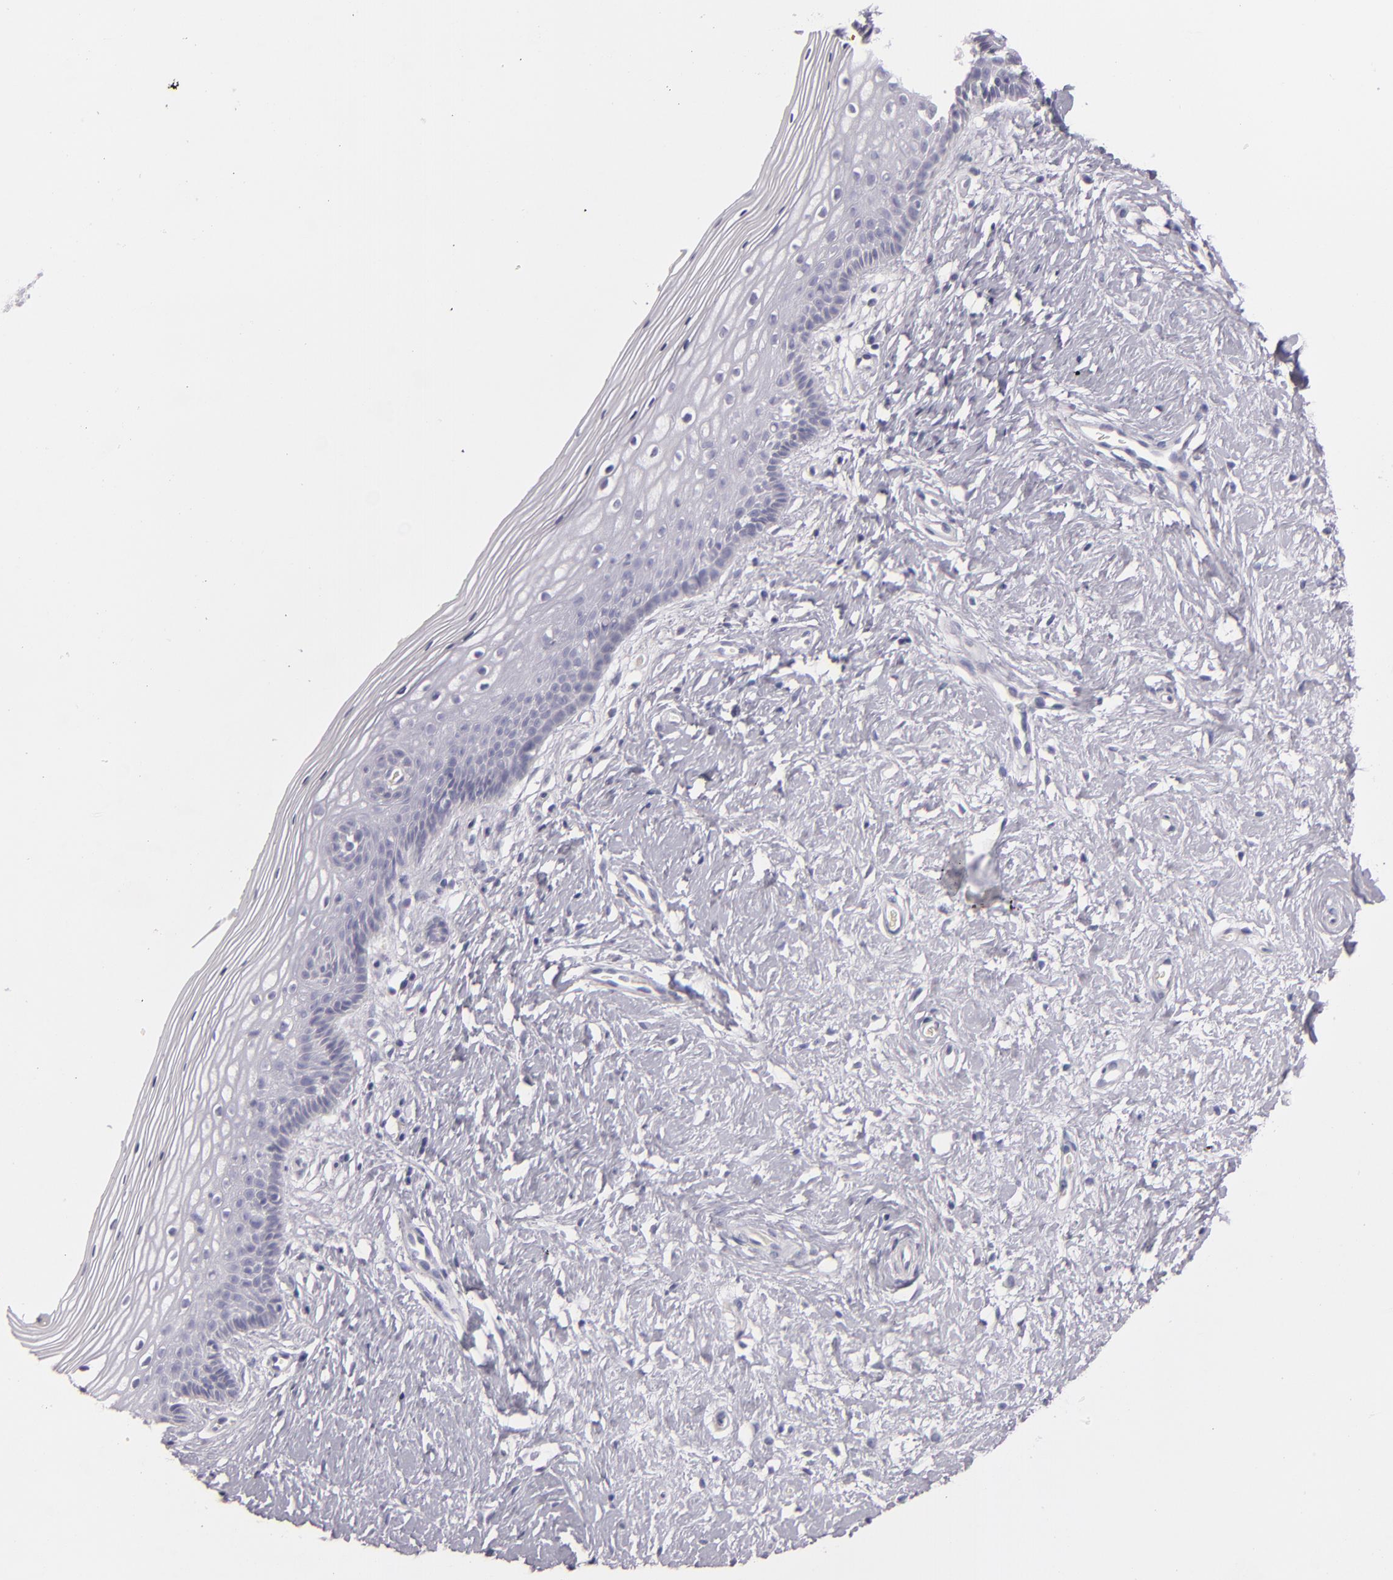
{"staining": {"intensity": "negative", "quantity": "none", "location": "none"}, "tissue": "vagina", "cell_type": "Squamous epithelial cells", "image_type": "normal", "snomed": [{"axis": "morphology", "description": "Normal tissue, NOS"}, {"axis": "topography", "description": "Vagina"}], "caption": "Vagina was stained to show a protein in brown. There is no significant staining in squamous epithelial cells. (DAB immunohistochemistry (IHC) with hematoxylin counter stain).", "gene": "FABP1", "patient": {"sex": "female", "age": 46}}